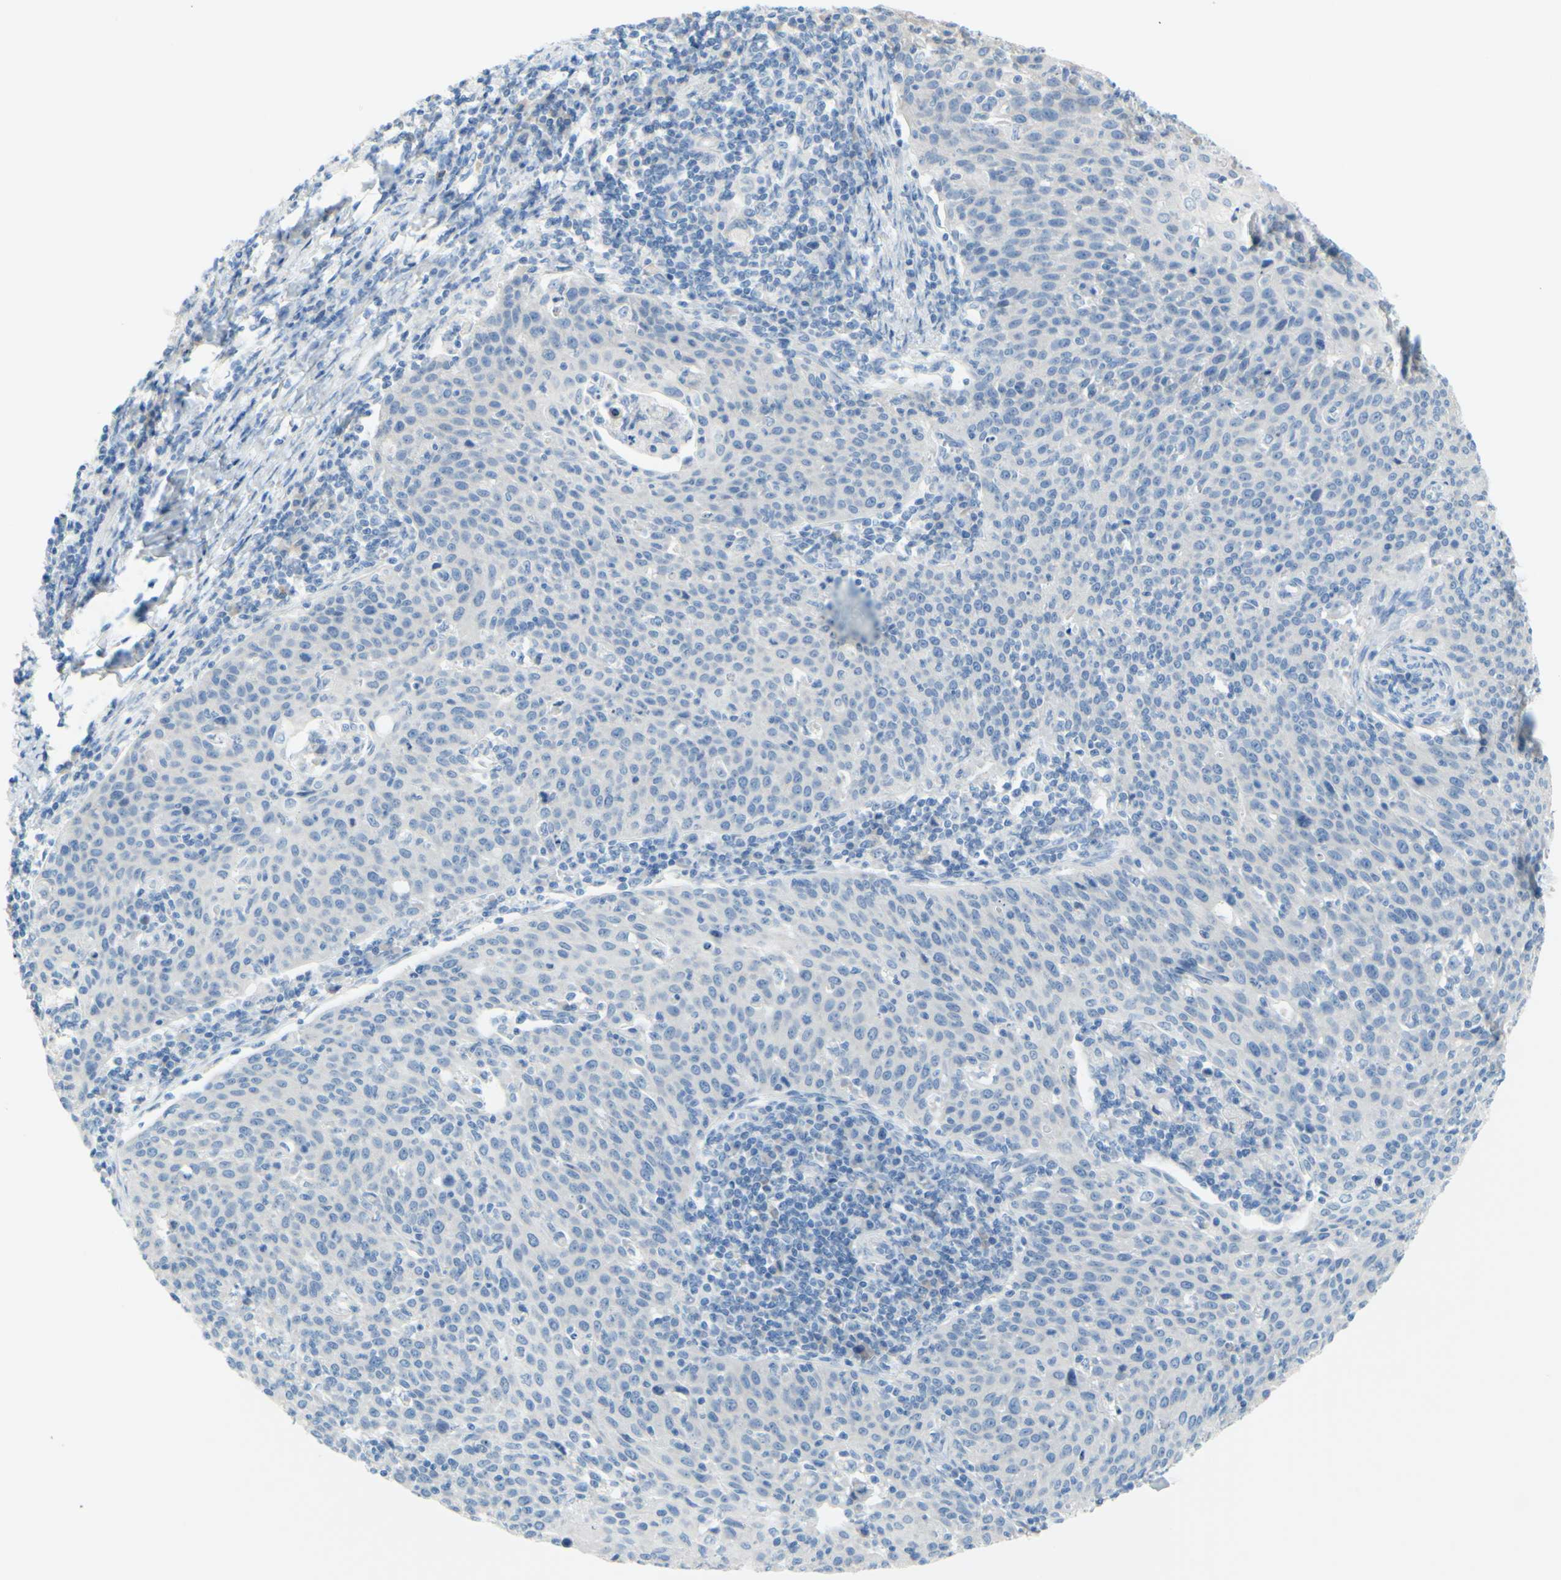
{"staining": {"intensity": "negative", "quantity": "none", "location": "none"}, "tissue": "cervical cancer", "cell_type": "Tumor cells", "image_type": "cancer", "snomed": [{"axis": "morphology", "description": "Squamous cell carcinoma, NOS"}, {"axis": "topography", "description": "Cervix"}], "caption": "The image demonstrates no staining of tumor cells in cervical cancer.", "gene": "SLC1A2", "patient": {"sex": "female", "age": 38}}